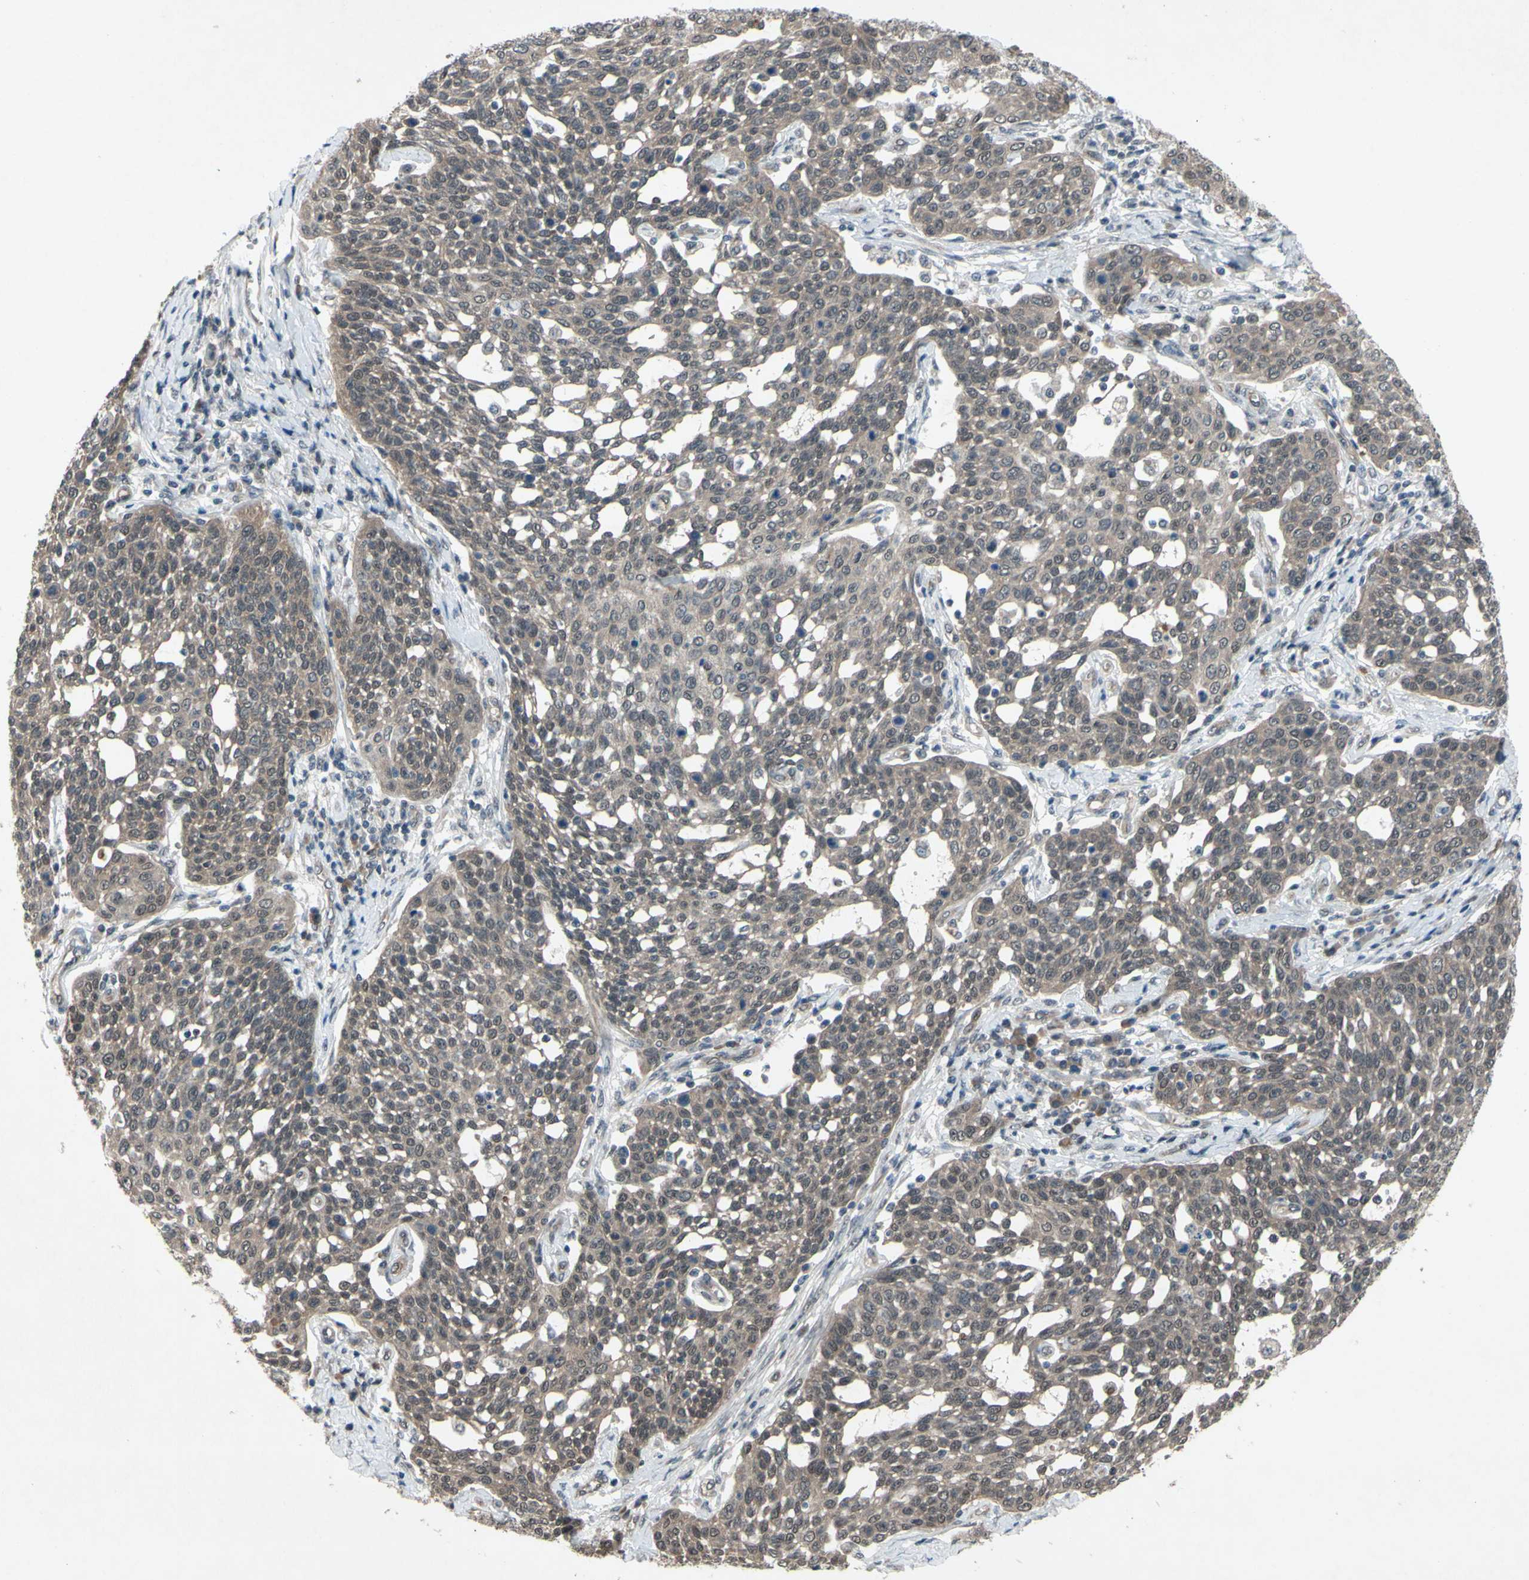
{"staining": {"intensity": "weak", "quantity": ">75%", "location": "cytoplasmic/membranous"}, "tissue": "cervical cancer", "cell_type": "Tumor cells", "image_type": "cancer", "snomed": [{"axis": "morphology", "description": "Squamous cell carcinoma, NOS"}, {"axis": "topography", "description": "Cervix"}], "caption": "Protein staining reveals weak cytoplasmic/membranous staining in about >75% of tumor cells in cervical squamous cell carcinoma. The protein of interest is shown in brown color, while the nuclei are stained blue.", "gene": "TRDMT1", "patient": {"sex": "female", "age": 34}}